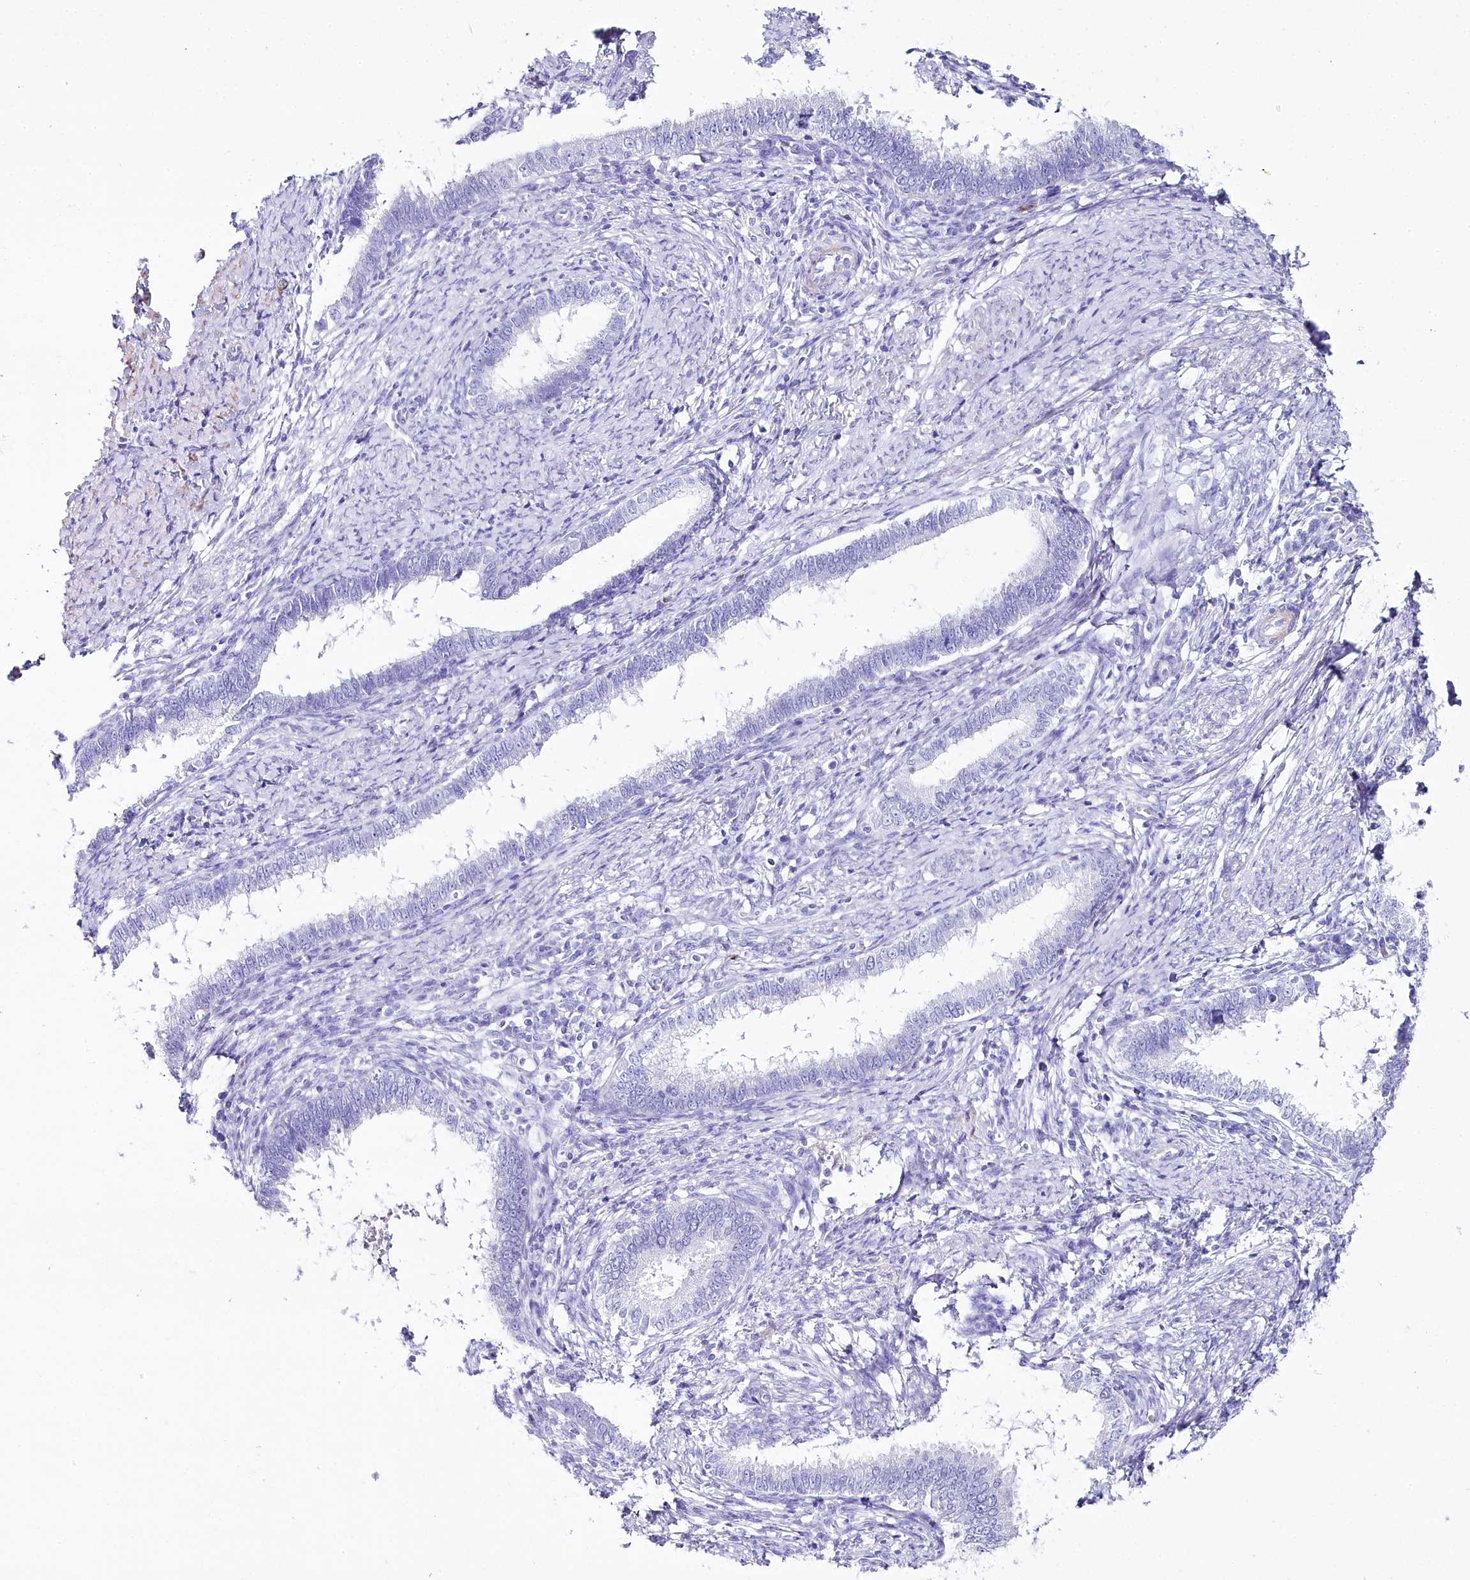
{"staining": {"intensity": "negative", "quantity": "none", "location": "none"}, "tissue": "cervical cancer", "cell_type": "Tumor cells", "image_type": "cancer", "snomed": [{"axis": "morphology", "description": "Adenocarcinoma, NOS"}, {"axis": "topography", "description": "Cervix"}], "caption": "Tumor cells are negative for protein expression in human cervical cancer.", "gene": "CSN3", "patient": {"sex": "female", "age": 36}}